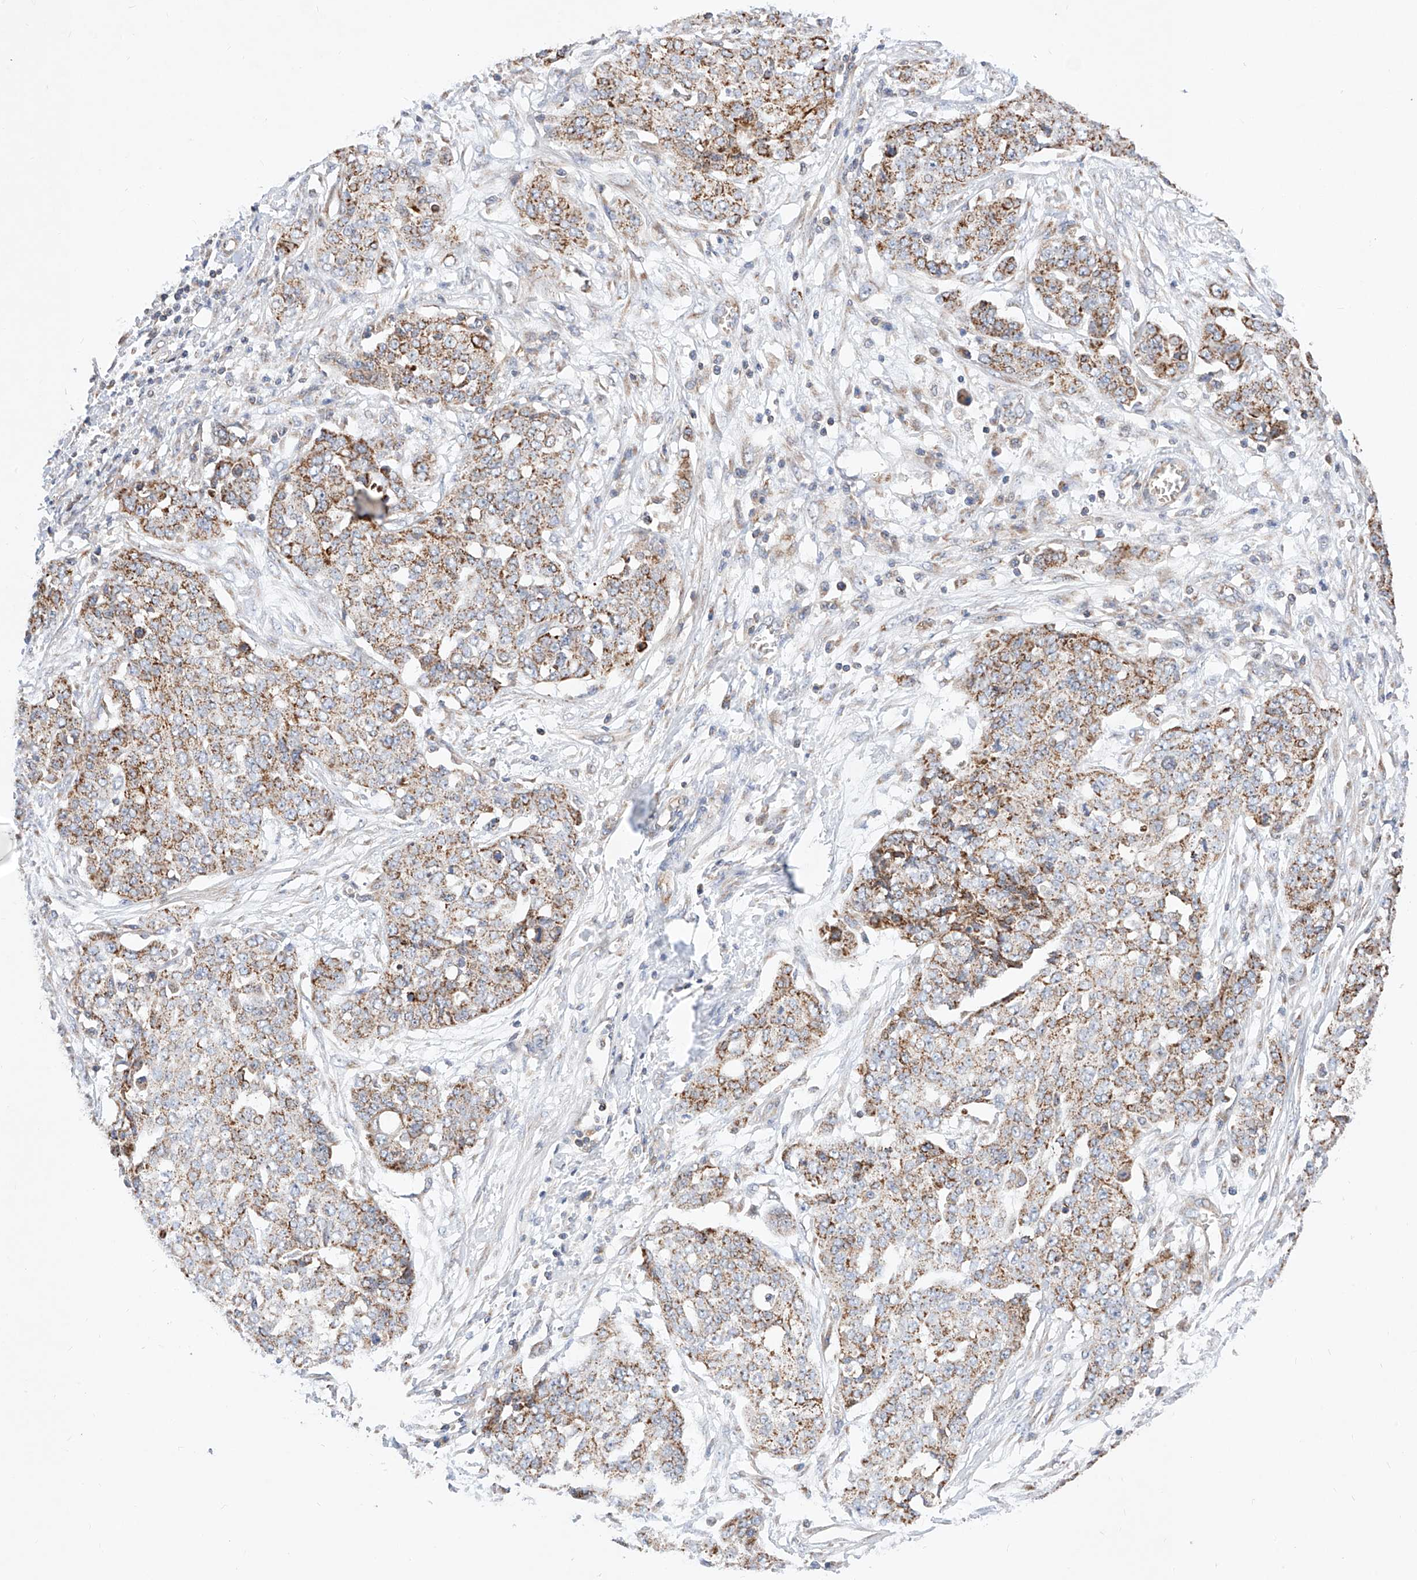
{"staining": {"intensity": "moderate", "quantity": ">75%", "location": "cytoplasmic/membranous"}, "tissue": "ovarian cancer", "cell_type": "Tumor cells", "image_type": "cancer", "snomed": [{"axis": "morphology", "description": "Cystadenocarcinoma, serous, NOS"}, {"axis": "topography", "description": "Soft tissue"}, {"axis": "topography", "description": "Ovary"}], "caption": "Immunohistochemistry (DAB) staining of serous cystadenocarcinoma (ovarian) shows moderate cytoplasmic/membranous protein positivity in about >75% of tumor cells. (brown staining indicates protein expression, while blue staining denotes nuclei).", "gene": "NR1D1", "patient": {"sex": "female", "age": 57}}